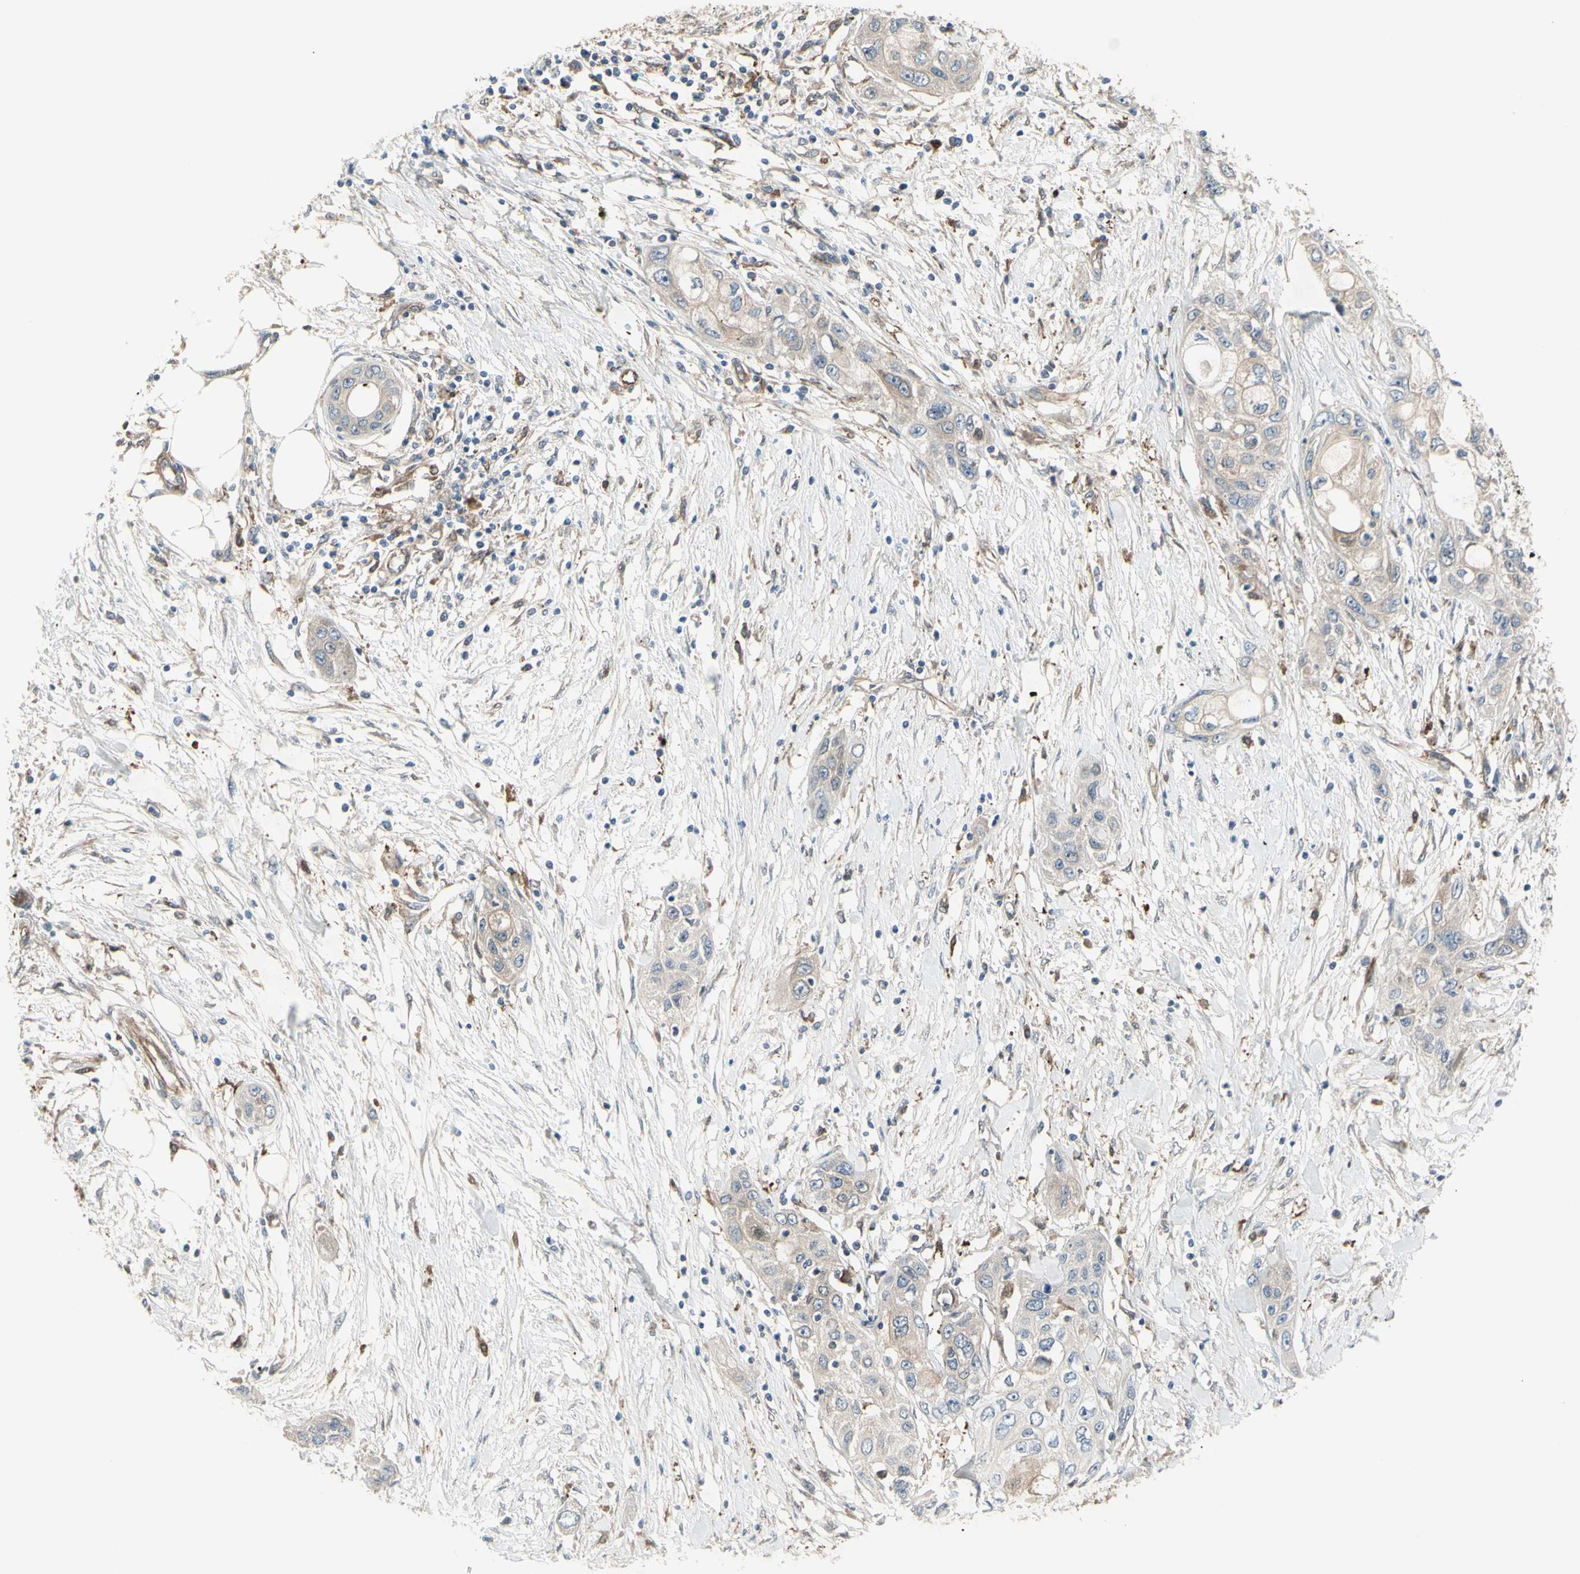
{"staining": {"intensity": "weak", "quantity": "25%-75%", "location": "cytoplasmic/membranous"}, "tissue": "pancreatic cancer", "cell_type": "Tumor cells", "image_type": "cancer", "snomed": [{"axis": "morphology", "description": "Adenocarcinoma, NOS"}, {"axis": "topography", "description": "Pancreas"}], "caption": "Immunohistochemical staining of pancreatic adenocarcinoma displays low levels of weak cytoplasmic/membranous protein expression in approximately 25%-75% of tumor cells. (Brightfield microscopy of DAB IHC at high magnification).", "gene": "IGSF9B", "patient": {"sex": "female", "age": 70}}